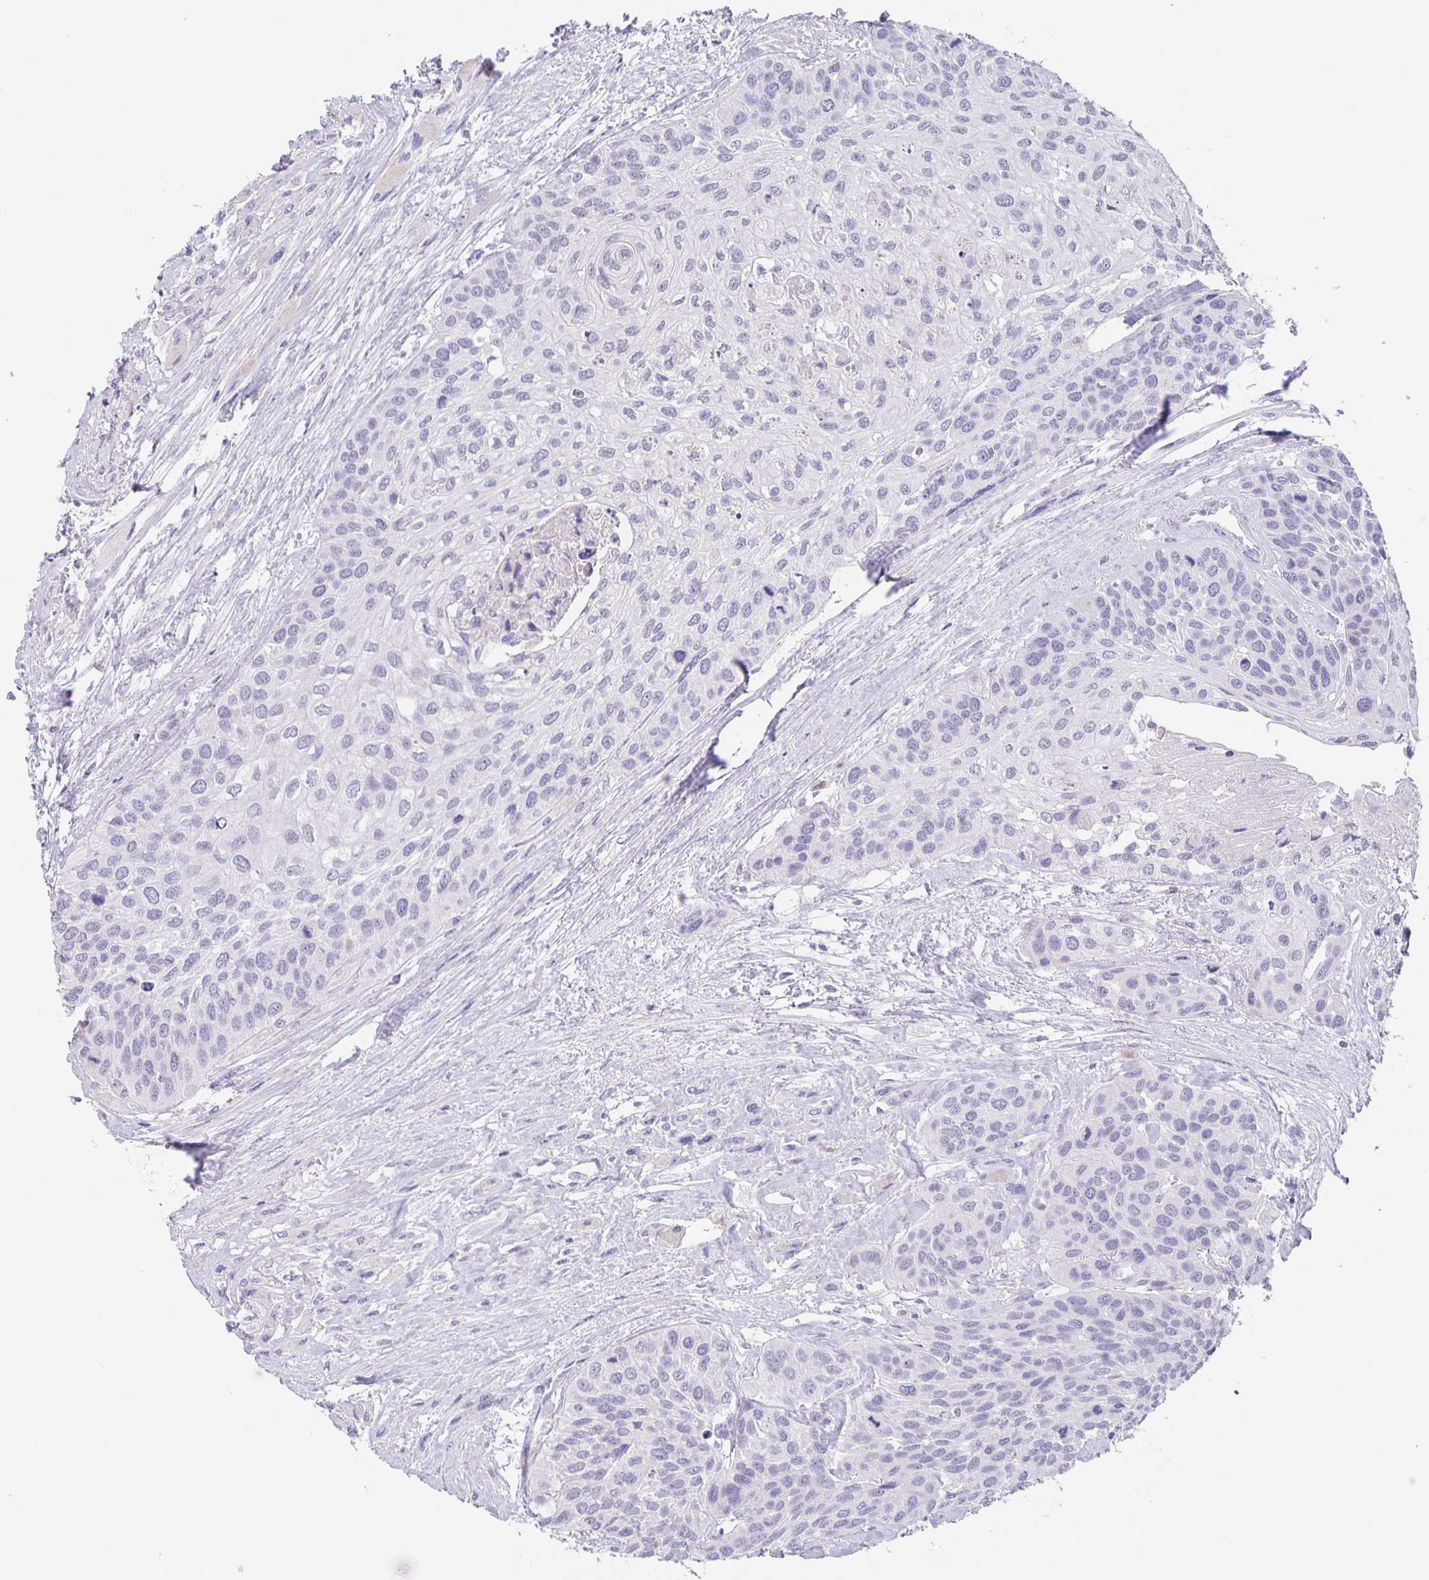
{"staining": {"intensity": "negative", "quantity": "none", "location": "none"}, "tissue": "head and neck cancer", "cell_type": "Tumor cells", "image_type": "cancer", "snomed": [{"axis": "morphology", "description": "Squamous cell carcinoma, NOS"}, {"axis": "topography", "description": "Head-Neck"}], "caption": "This image is of squamous cell carcinoma (head and neck) stained with immunohistochemistry to label a protein in brown with the nuclei are counter-stained blue. There is no expression in tumor cells.", "gene": "PHRF1", "patient": {"sex": "female", "age": 50}}